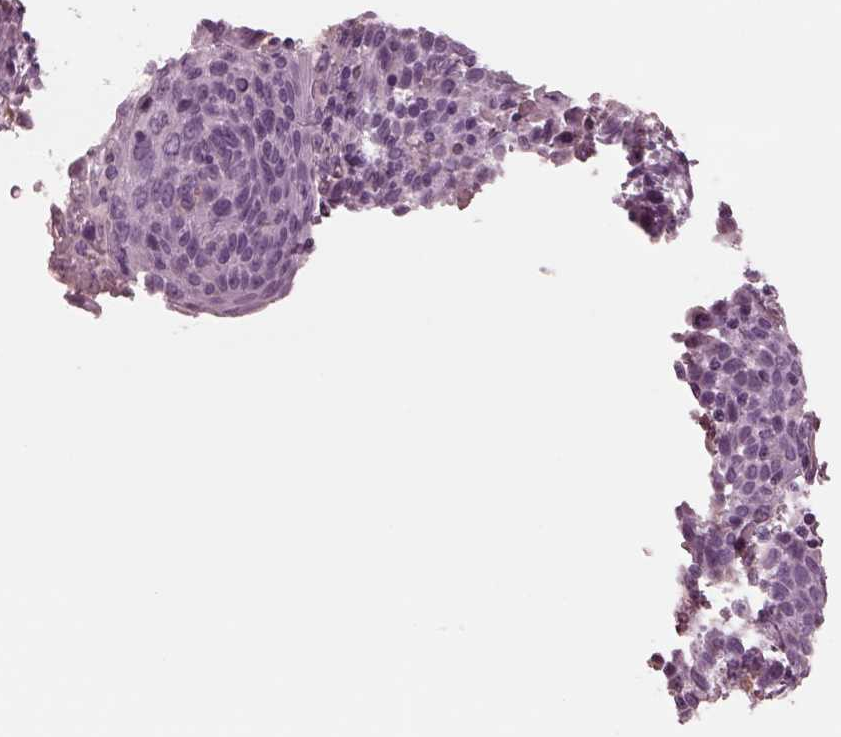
{"staining": {"intensity": "negative", "quantity": "none", "location": "none"}, "tissue": "cervical cancer", "cell_type": "Tumor cells", "image_type": "cancer", "snomed": [{"axis": "morphology", "description": "Squamous cell carcinoma, NOS"}, {"axis": "topography", "description": "Cervix"}], "caption": "Cervical cancer (squamous cell carcinoma) stained for a protein using immunohistochemistry (IHC) demonstrates no positivity tumor cells.", "gene": "CGA", "patient": {"sex": "female", "age": 61}}